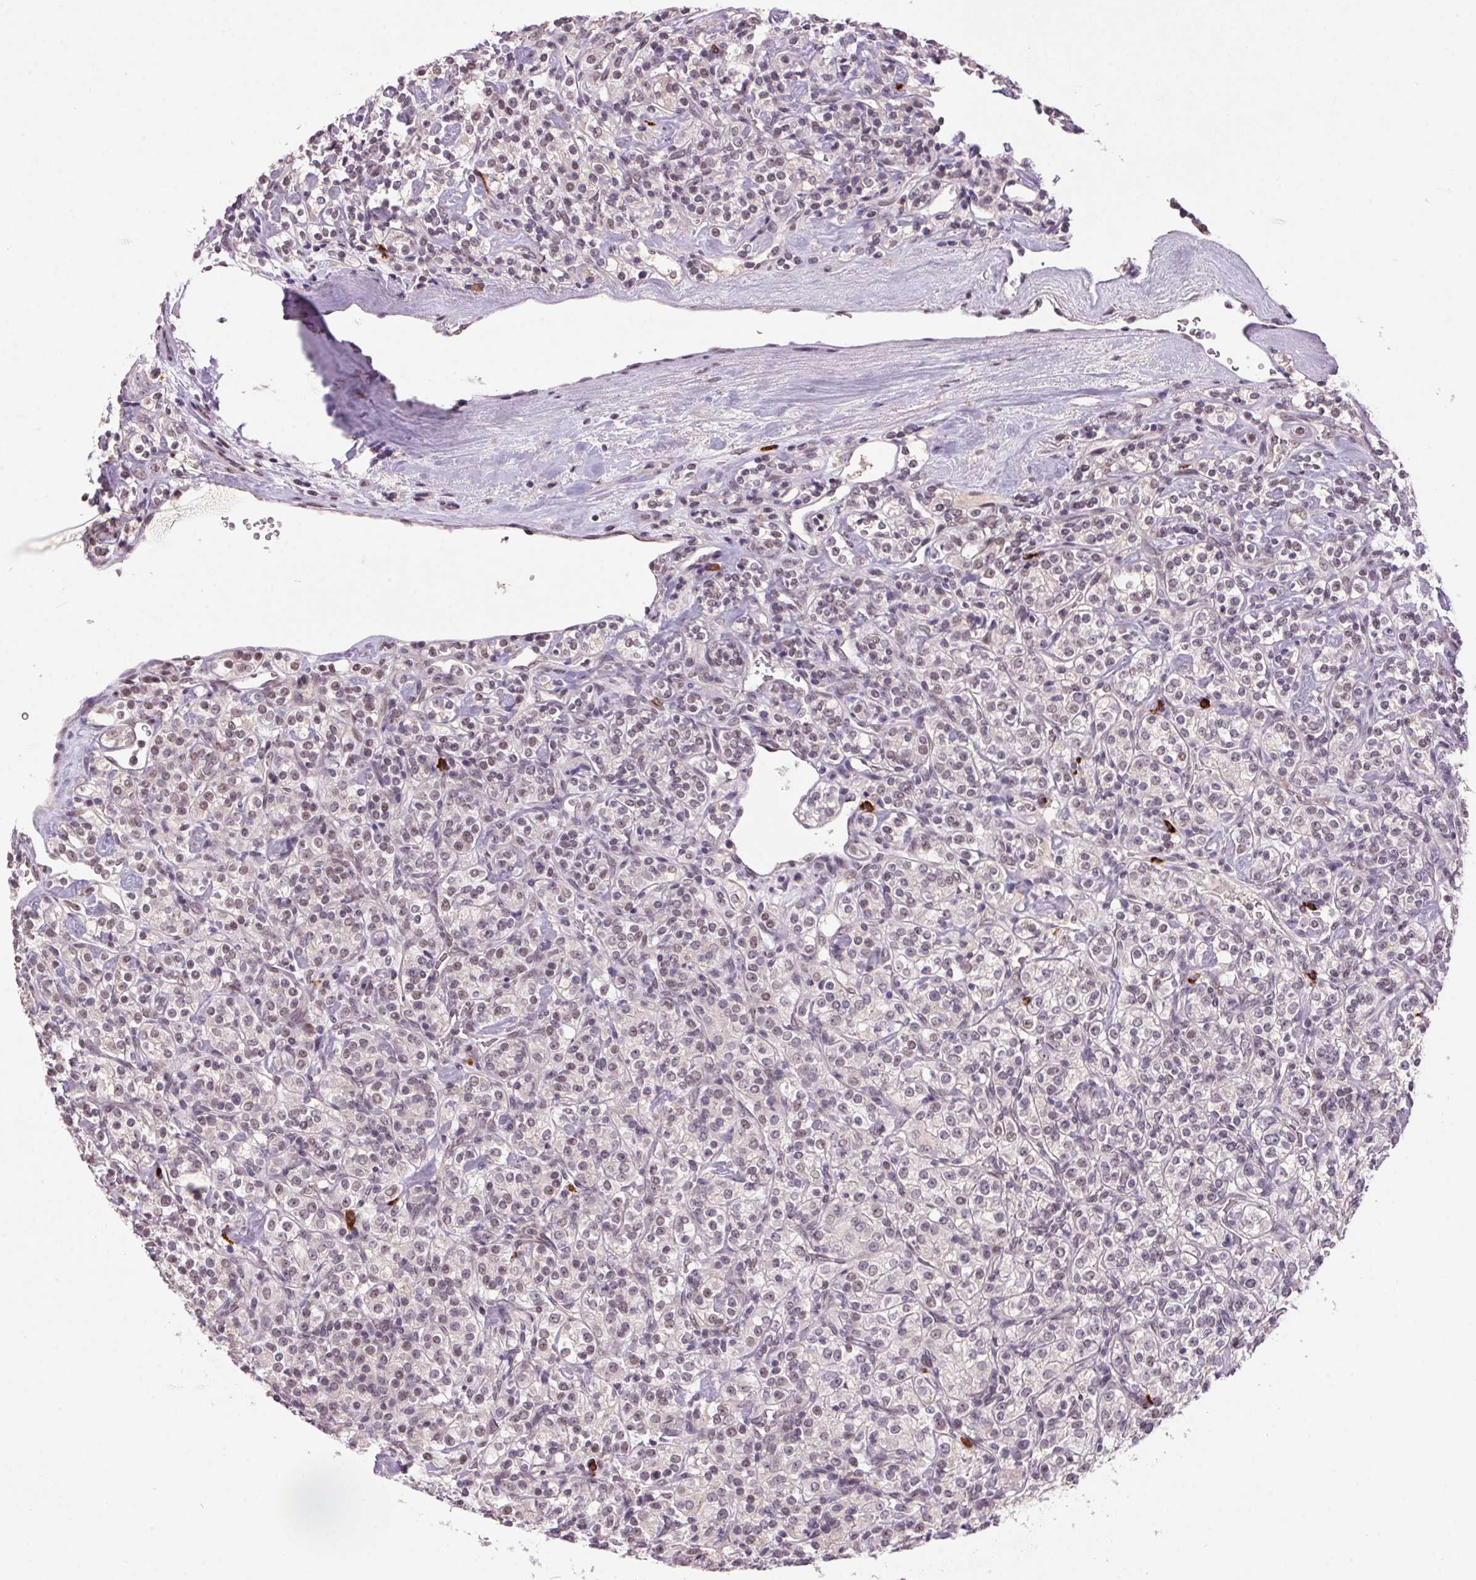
{"staining": {"intensity": "weak", "quantity": "<25%", "location": "nuclear"}, "tissue": "renal cancer", "cell_type": "Tumor cells", "image_type": "cancer", "snomed": [{"axis": "morphology", "description": "Adenocarcinoma, NOS"}, {"axis": "topography", "description": "Kidney"}], "caption": "Micrograph shows no protein expression in tumor cells of renal adenocarcinoma tissue.", "gene": "ZBTB4", "patient": {"sex": "male", "age": 77}}